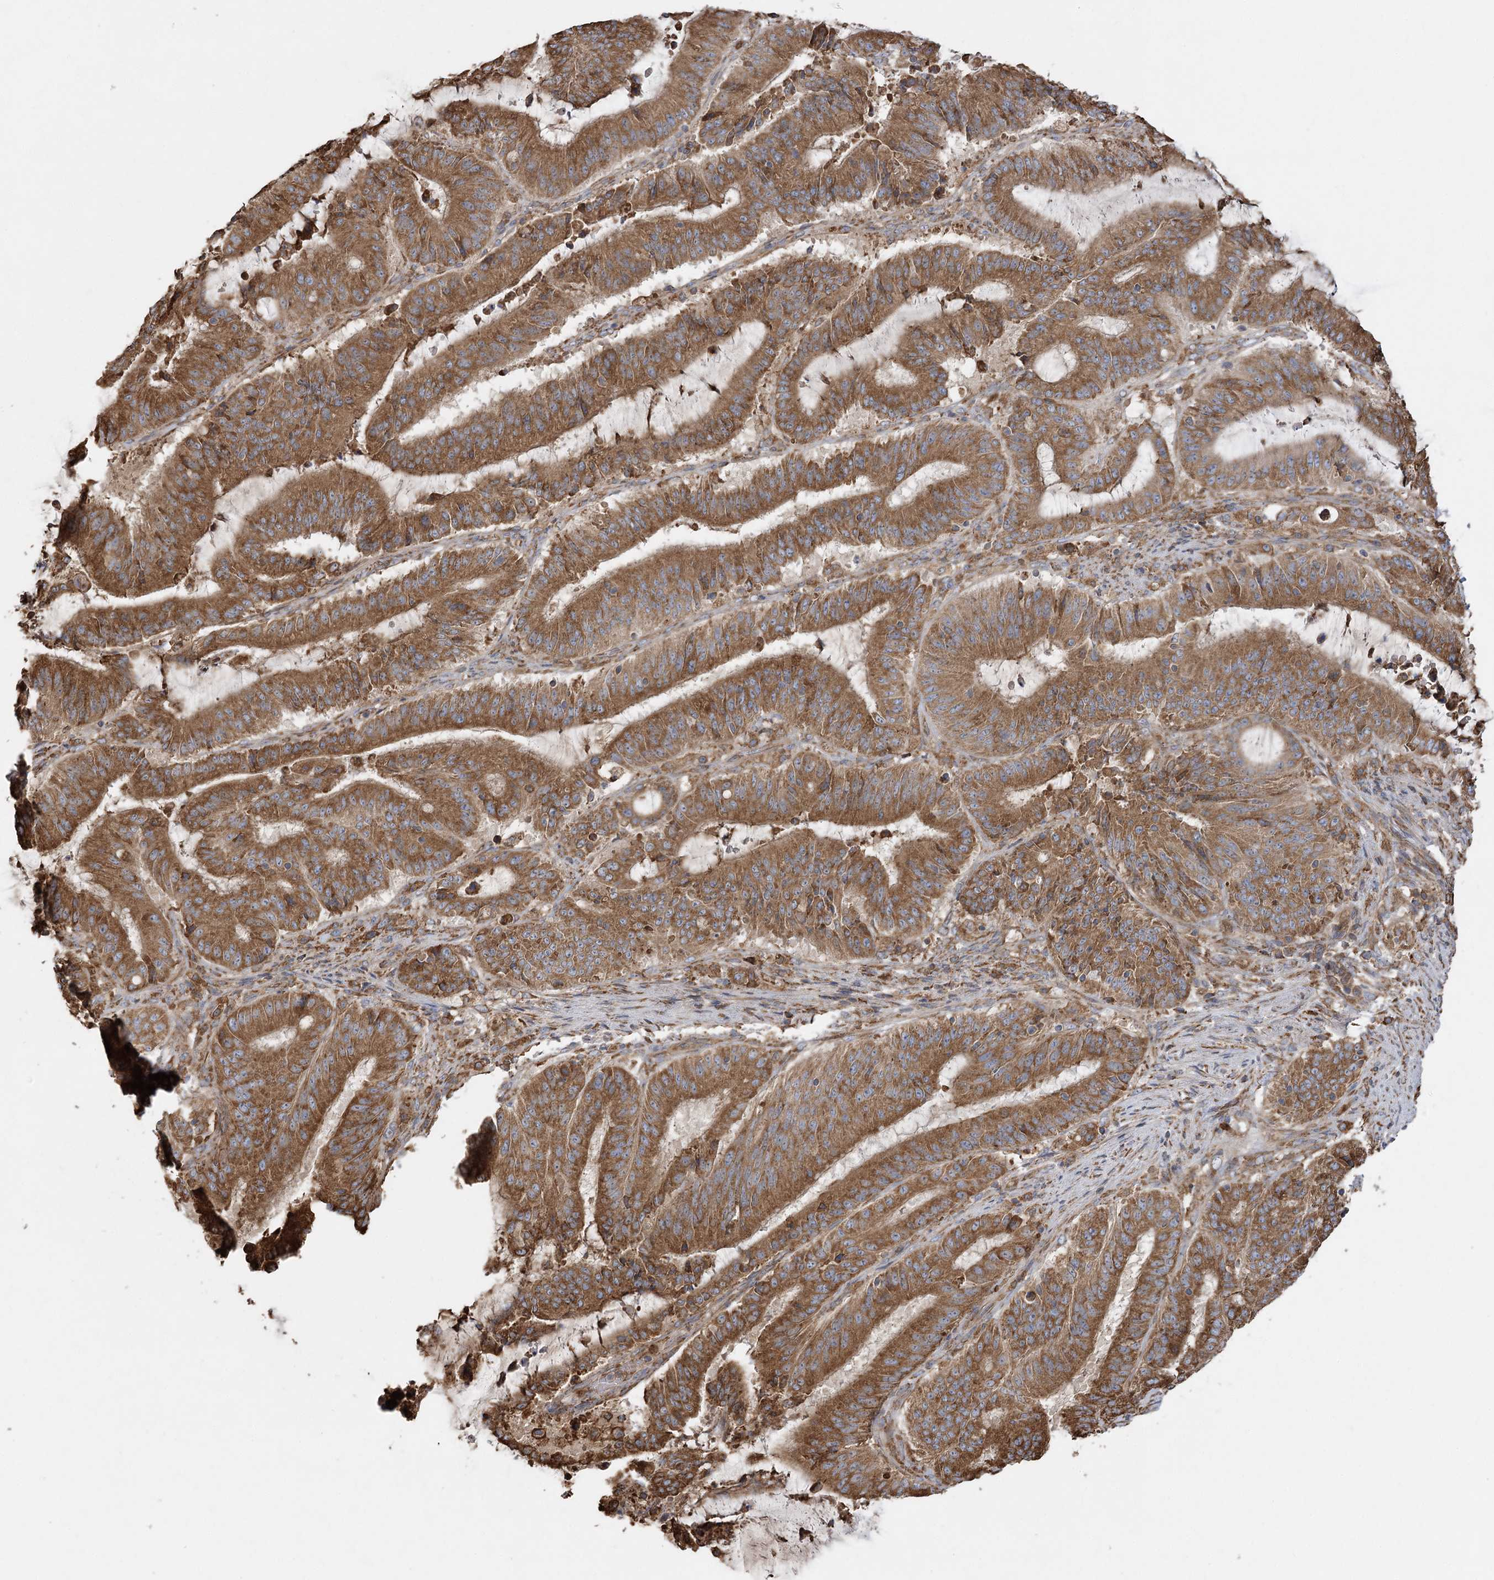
{"staining": {"intensity": "strong", "quantity": ">75%", "location": "cytoplasmic/membranous"}, "tissue": "liver cancer", "cell_type": "Tumor cells", "image_type": "cancer", "snomed": [{"axis": "morphology", "description": "Normal tissue, NOS"}, {"axis": "morphology", "description": "Cholangiocarcinoma"}, {"axis": "topography", "description": "Liver"}, {"axis": "topography", "description": "Peripheral nerve tissue"}], "caption": "A histopathology image of liver cholangiocarcinoma stained for a protein exhibits strong cytoplasmic/membranous brown staining in tumor cells.", "gene": "ACAP2", "patient": {"sex": "female", "age": 73}}